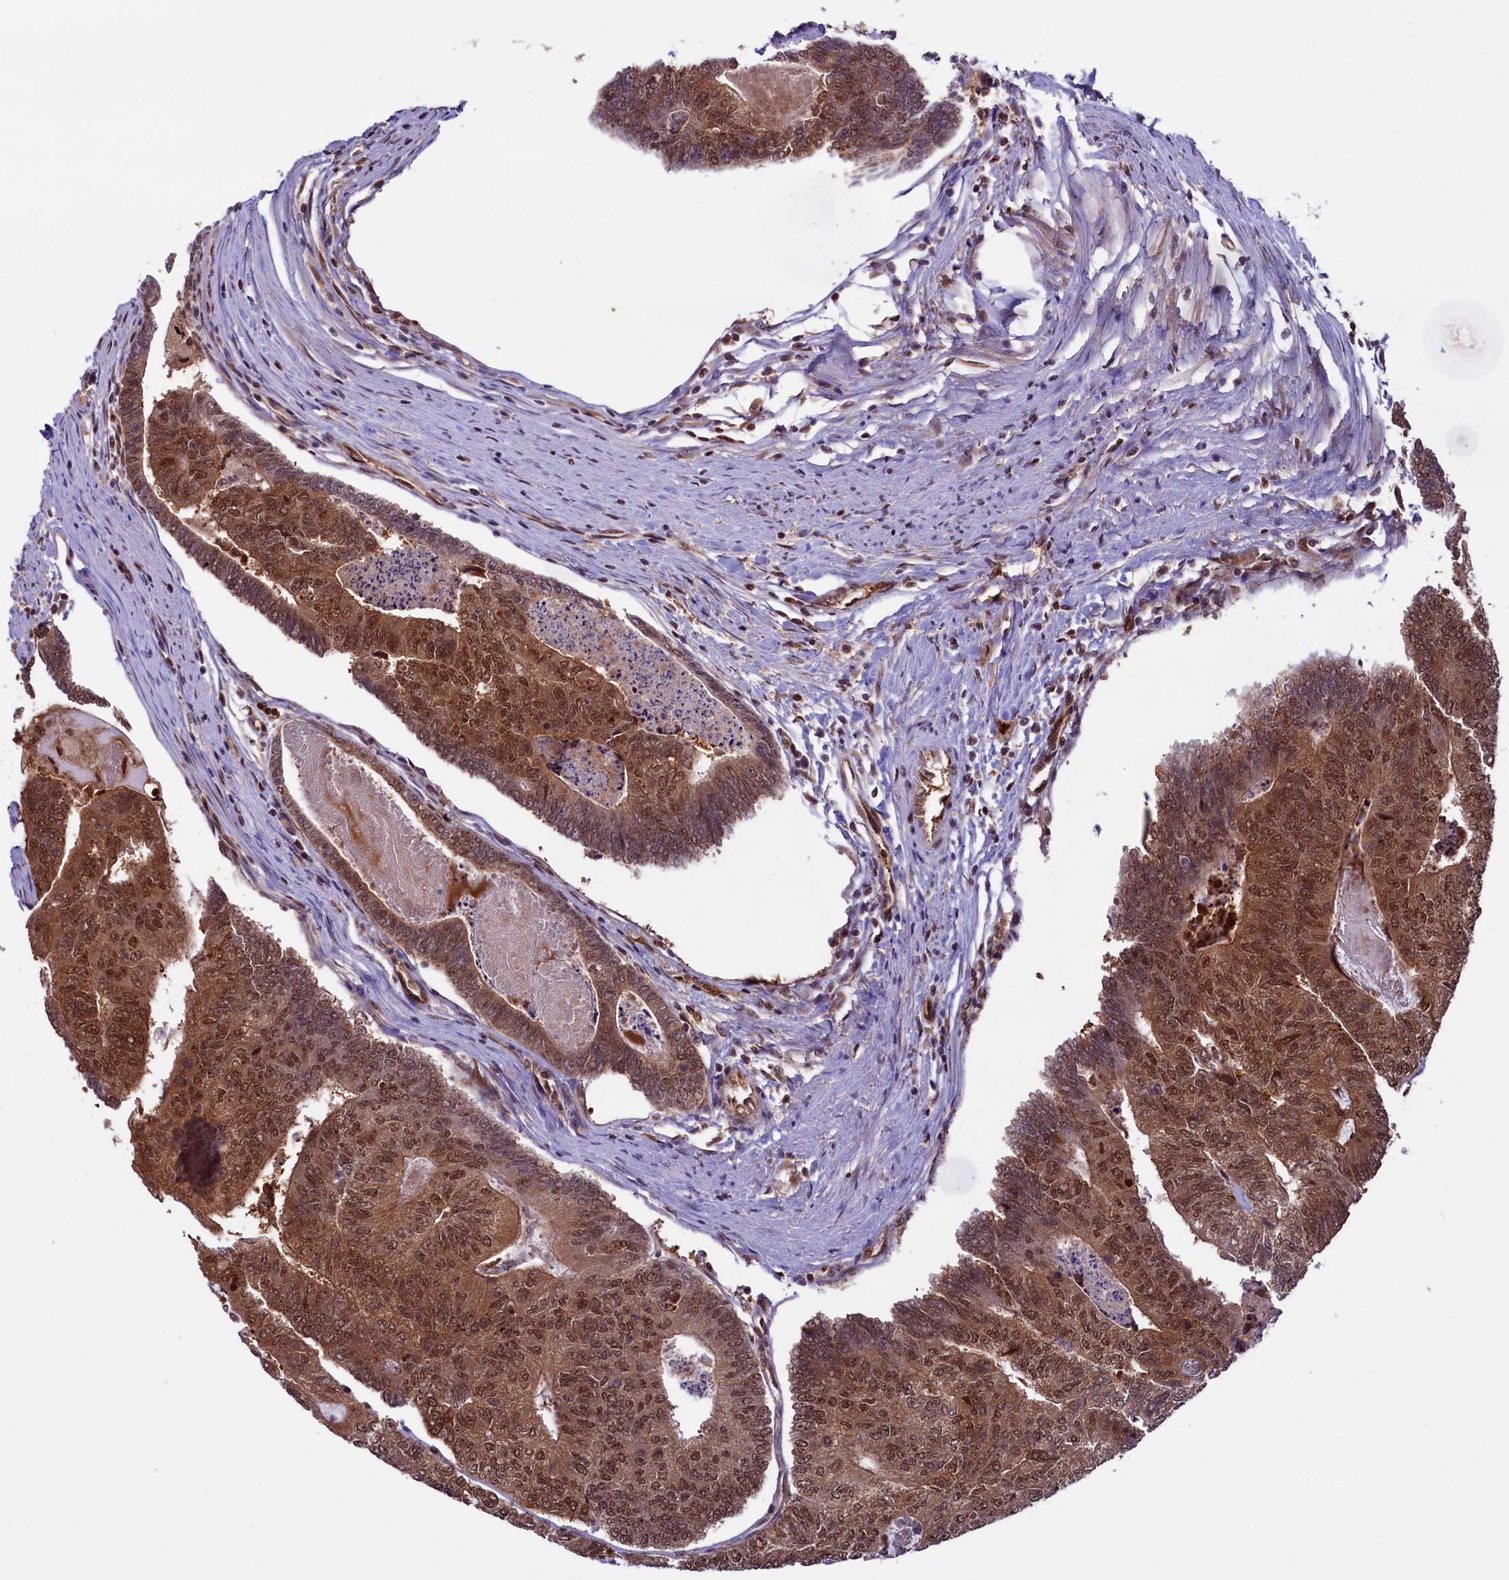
{"staining": {"intensity": "moderate", "quantity": ">75%", "location": "cytoplasmic/membranous,nuclear"}, "tissue": "colorectal cancer", "cell_type": "Tumor cells", "image_type": "cancer", "snomed": [{"axis": "morphology", "description": "Adenocarcinoma, NOS"}, {"axis": "topography", "description": "Colon"}], "caption": "High-power microscopy captured an IHC histopathology image of colorectal cancer, revealing moderate cytoplasmic/membranous and nuclear expression in about >75% of tumor cells.", "gene": "SLC7A6OS", "patient": {"sex": "female", "age": 67}}